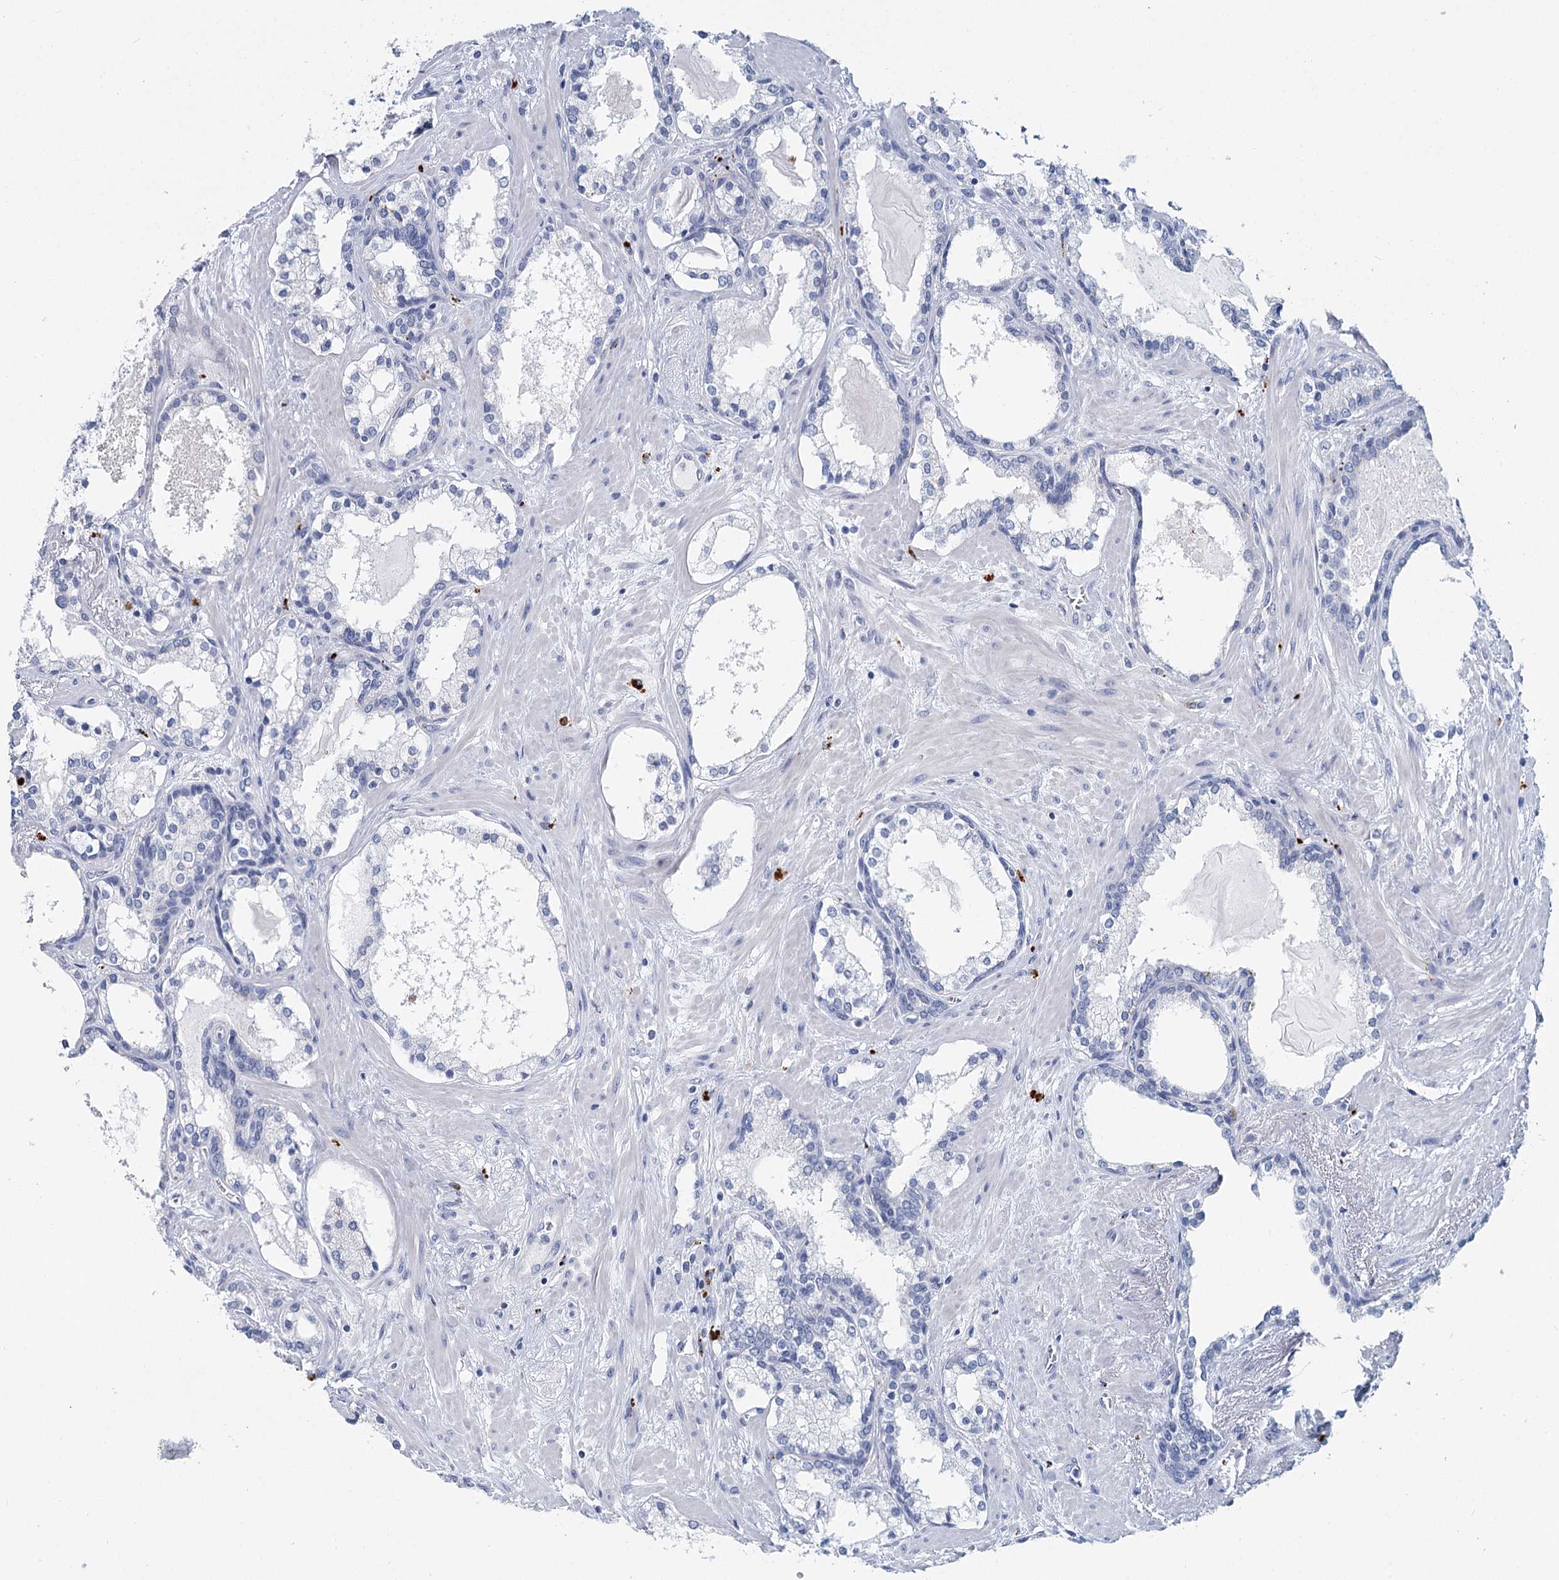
{"staining": {"intensity": "negative", "quantity": "none", "location": "none"}, "tissue": "prostate cancer", "cell_type": "Tumor cells", "image_type": "cancer", "snomed": [{"axis": "morphology", "description": "Adenocarcinoma, High grade"}, {"axis": "topography", "description": "Prostate"}], "caption": "Human prostate high-grade adenocarcinoma stained for a protein using immunohistochemistry exhibits no expression in tumor cells.", "gene": "METTL7B", "patient": {"sex": "male", "age": 58}}